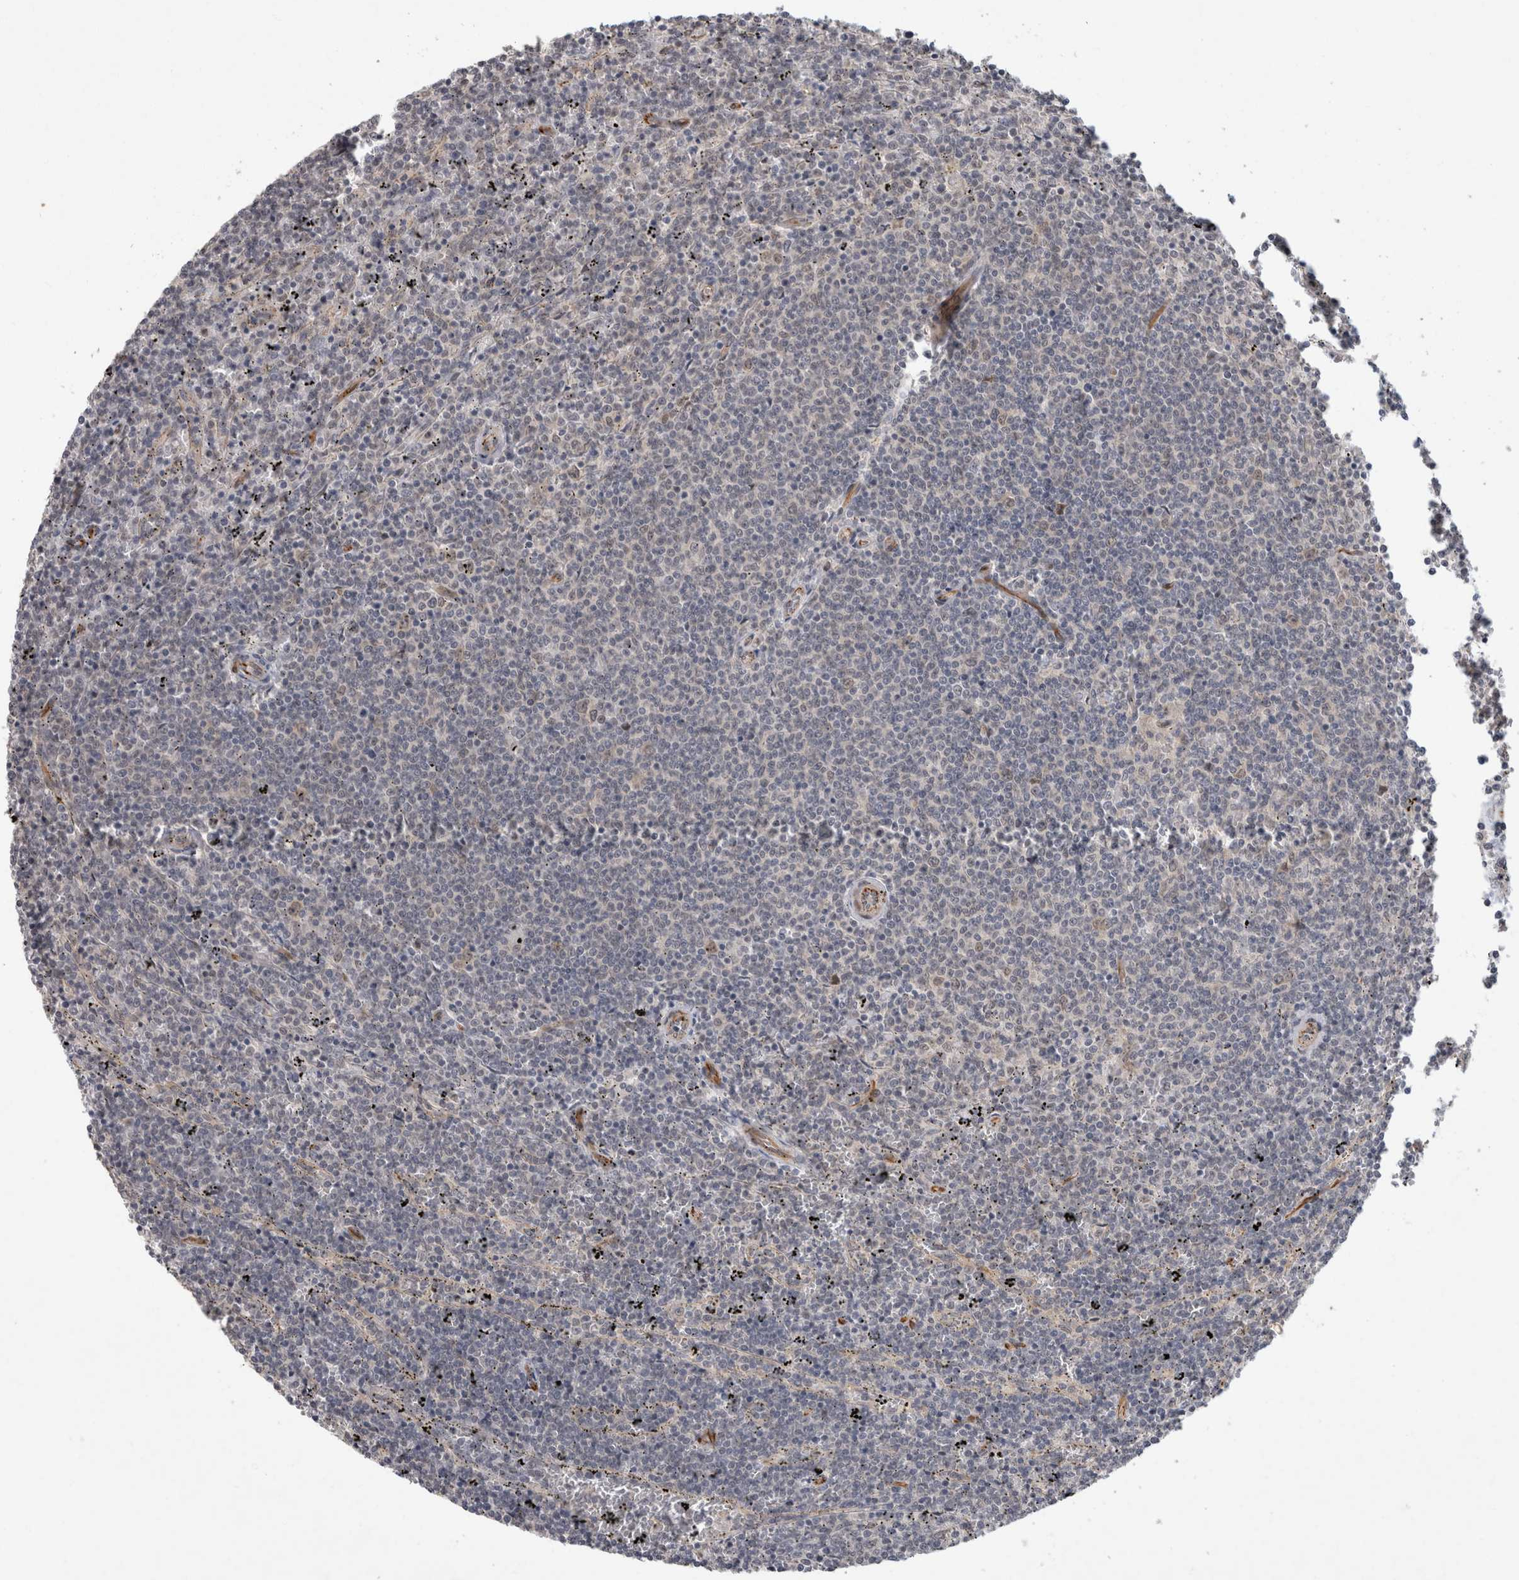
{"staining": {"intensity": "negative", "quantity": "none", "location": "none"}, "tissue": "lymphoma", "cell_type": "Tumor cells", "image_type": "cancer", "snomed": [{"axis": "morphology", "description": "Malignant lymphoma, non-Hodgkin's type, Low grade"}, {"axis": "topography", "description": "Spleen"}], "caption": "This is an immunohistochemistry histopathology image of lymphoma. There is no positivity in tumor cells.", "gene": "CRISPLD1", "patient": {"sex": "female", "age": 50}}